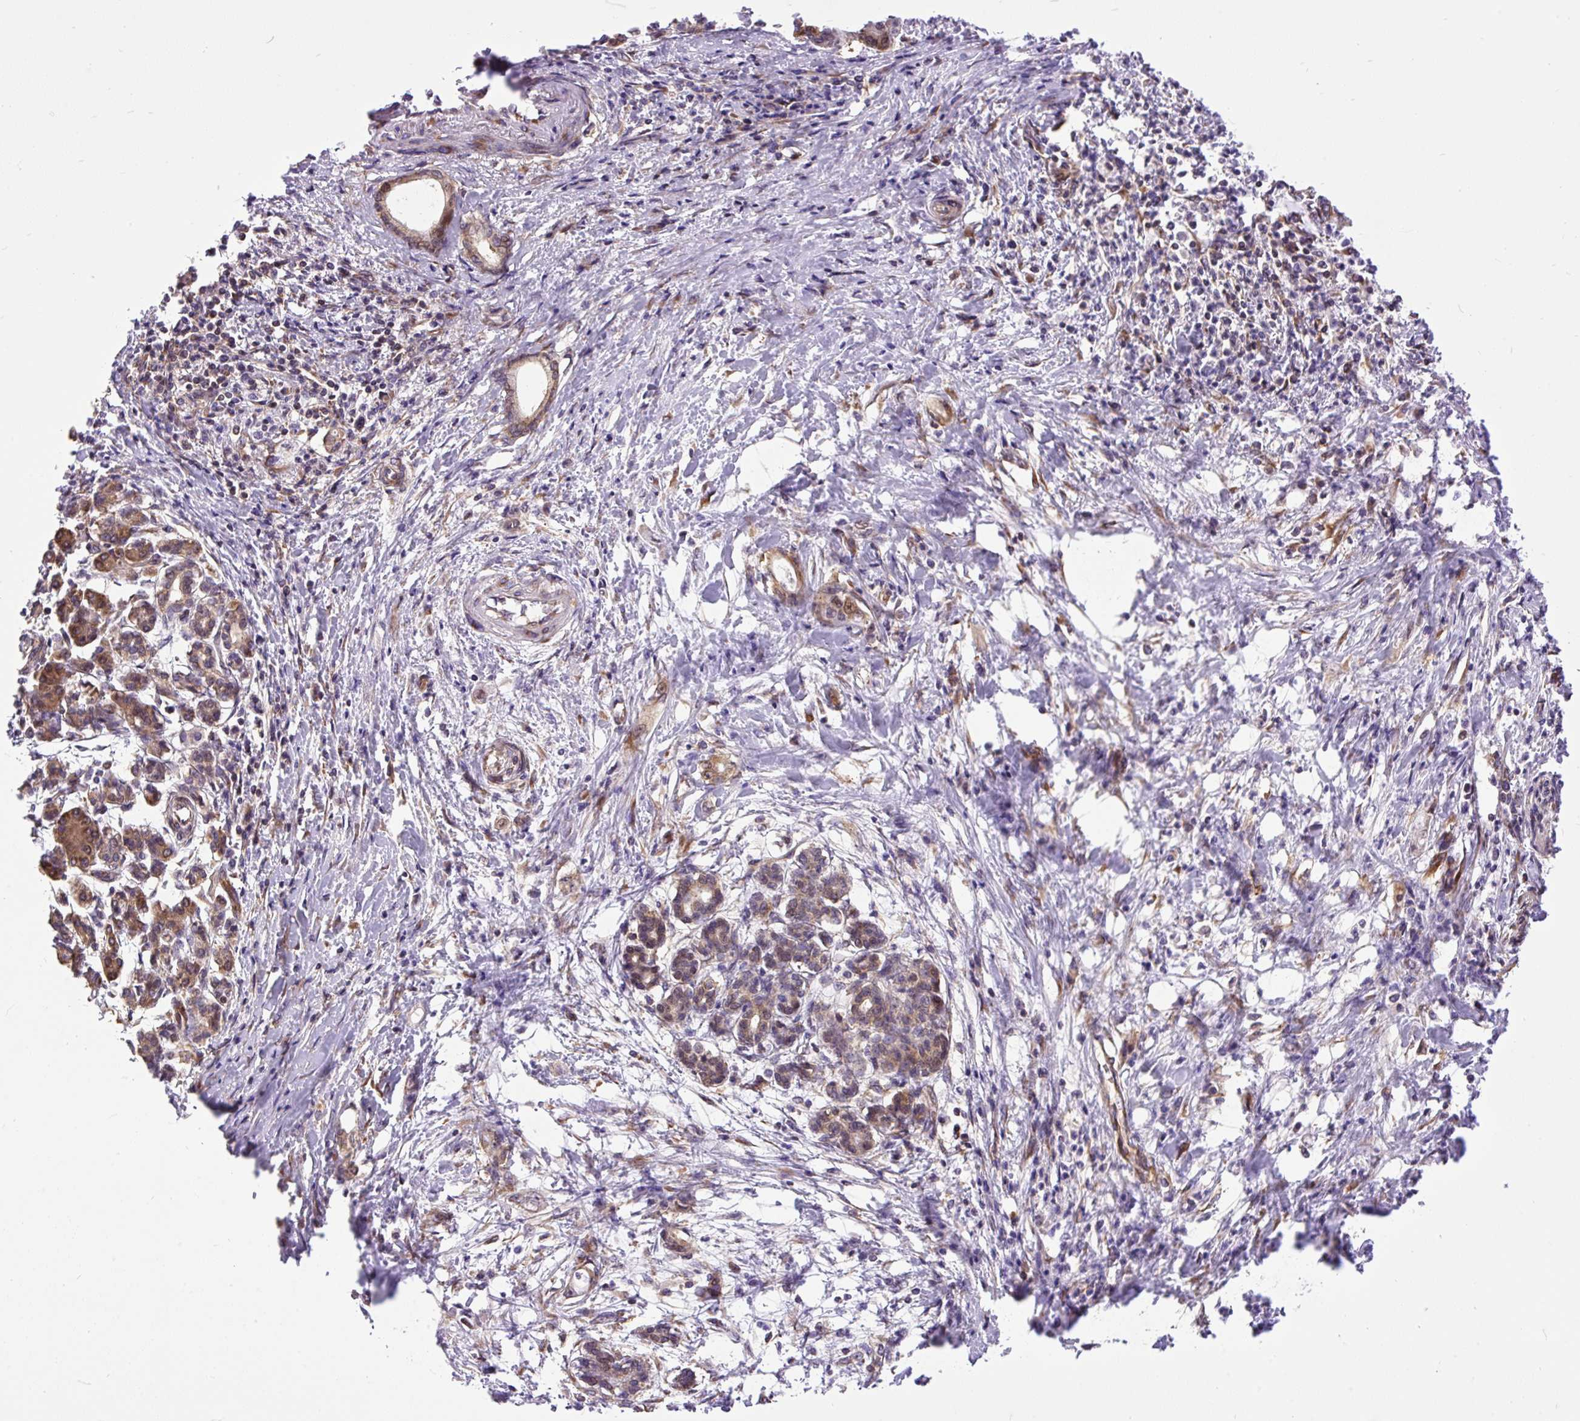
{"staining": {"intensity": "moderate", "quantity": ">75%", "location": "cytoplasmic/membranous,nuclear"}, "tissue": "pancreatic cancer", "cell_type": "Tumor cells", "image_type": "cancer", "snomed": [{"axis": "morphology", "description": "Adenocarcinoma, NOS"}, {"axis": "topography", "description": "Pancreas"}], "caption": "Moderate cytoplasmic/membranous and nuclear staining is identified in about >75% of tumor cells in pancreatic adenocarcinoma.", "gene": "TRIM17", "patient": {"sex": "female", "age": 55}}